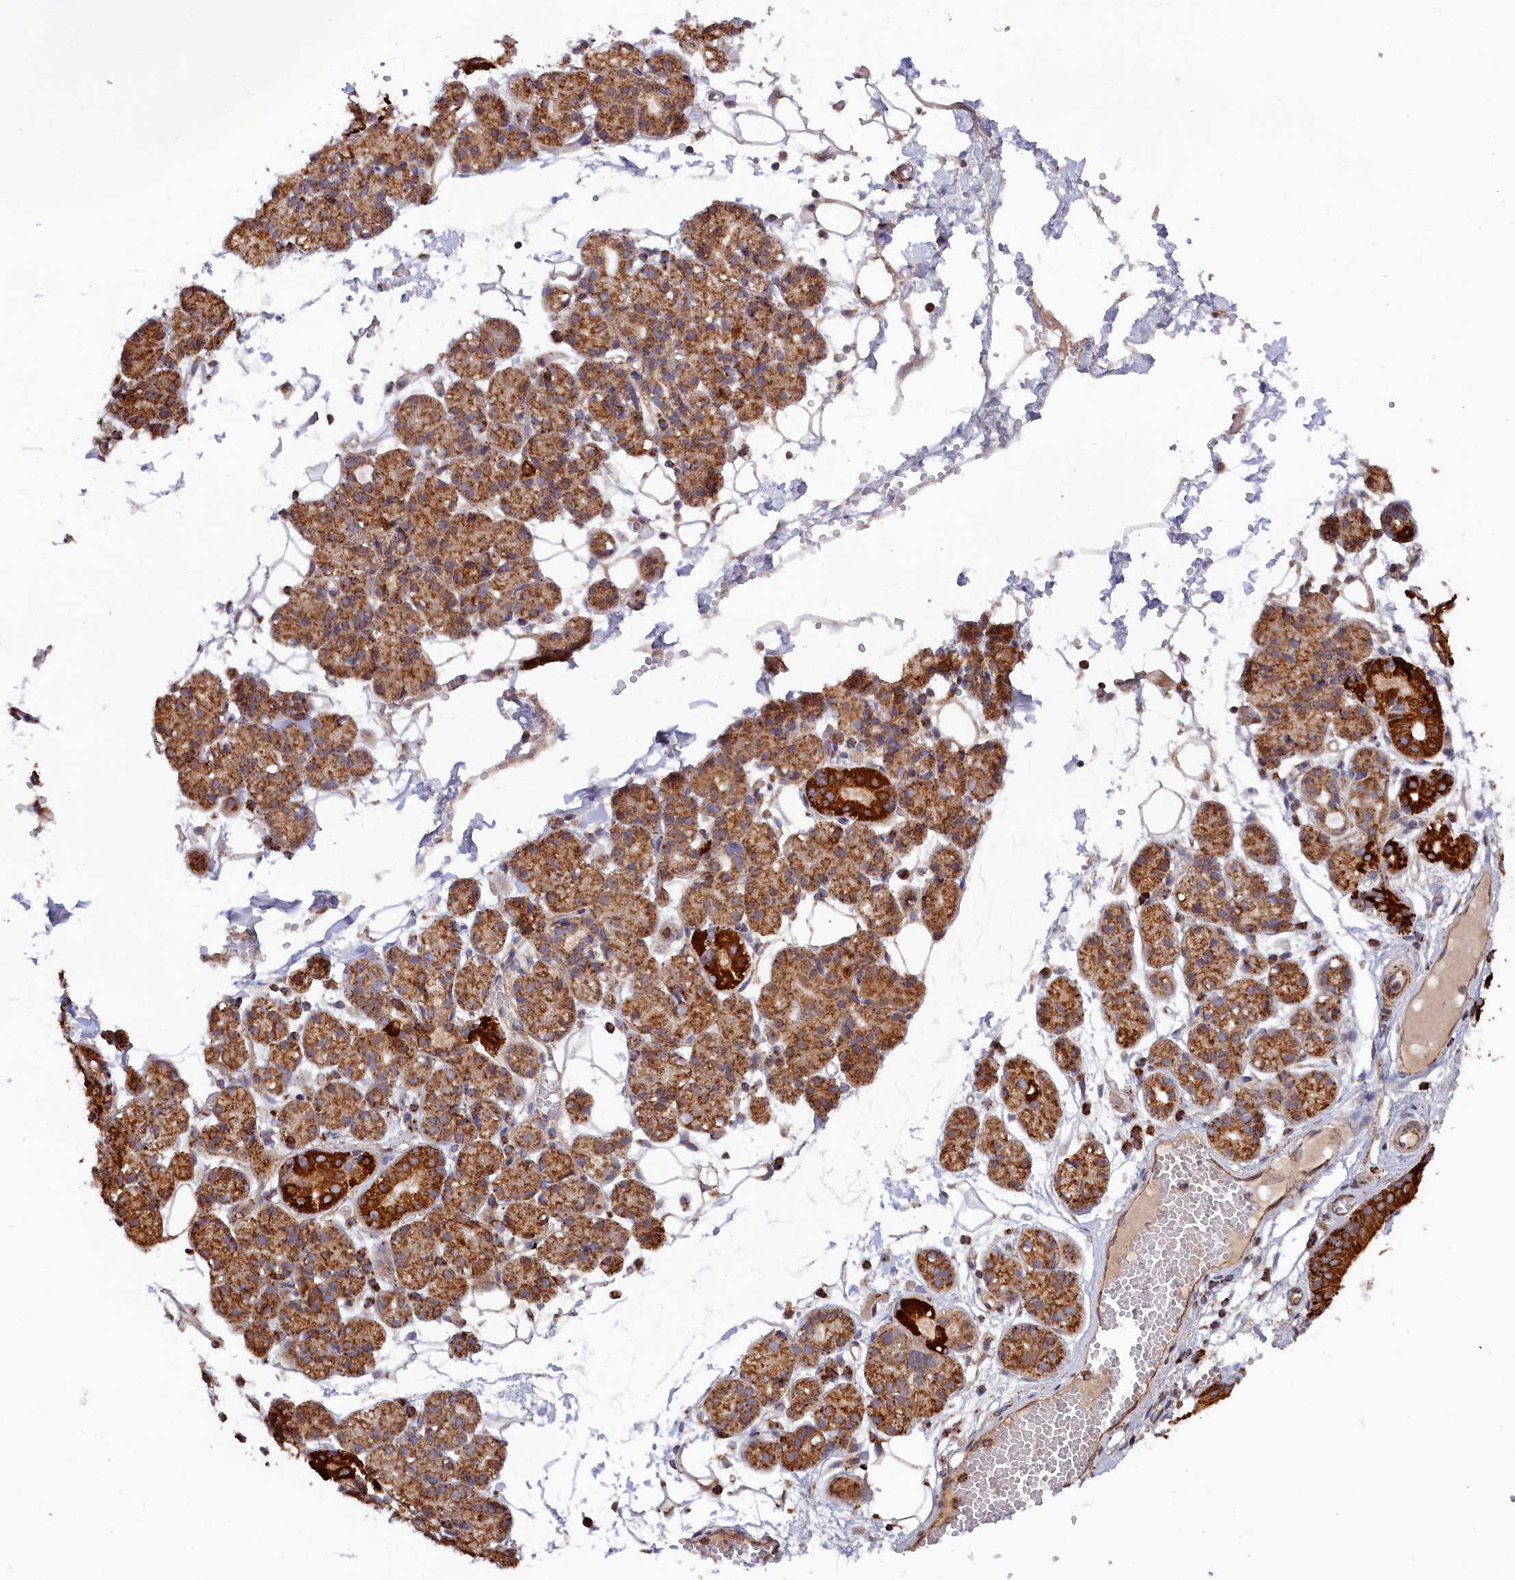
{"staining": {"intensity": "strong", "quantity": "25%-75%", "location": "cytoplasmic/membranous"}, "tissue": "salivary gland", "cell_type": "Glandular cells", "image_type": "normal", "snomed": [{"axis": "morphology", "description": "Normal tissue, NOS"}, {"axis": "topography", "description": "Salivary gland"}], "caption": "An IHC photomicrograph of normal tissue is shown. Protein staining in brown highlights strong cytoplasmic/membranous positivity in salivary gland within glandular cells.", "gene": "MACROD1", "patient": {"sex": "male", "age": 63}}